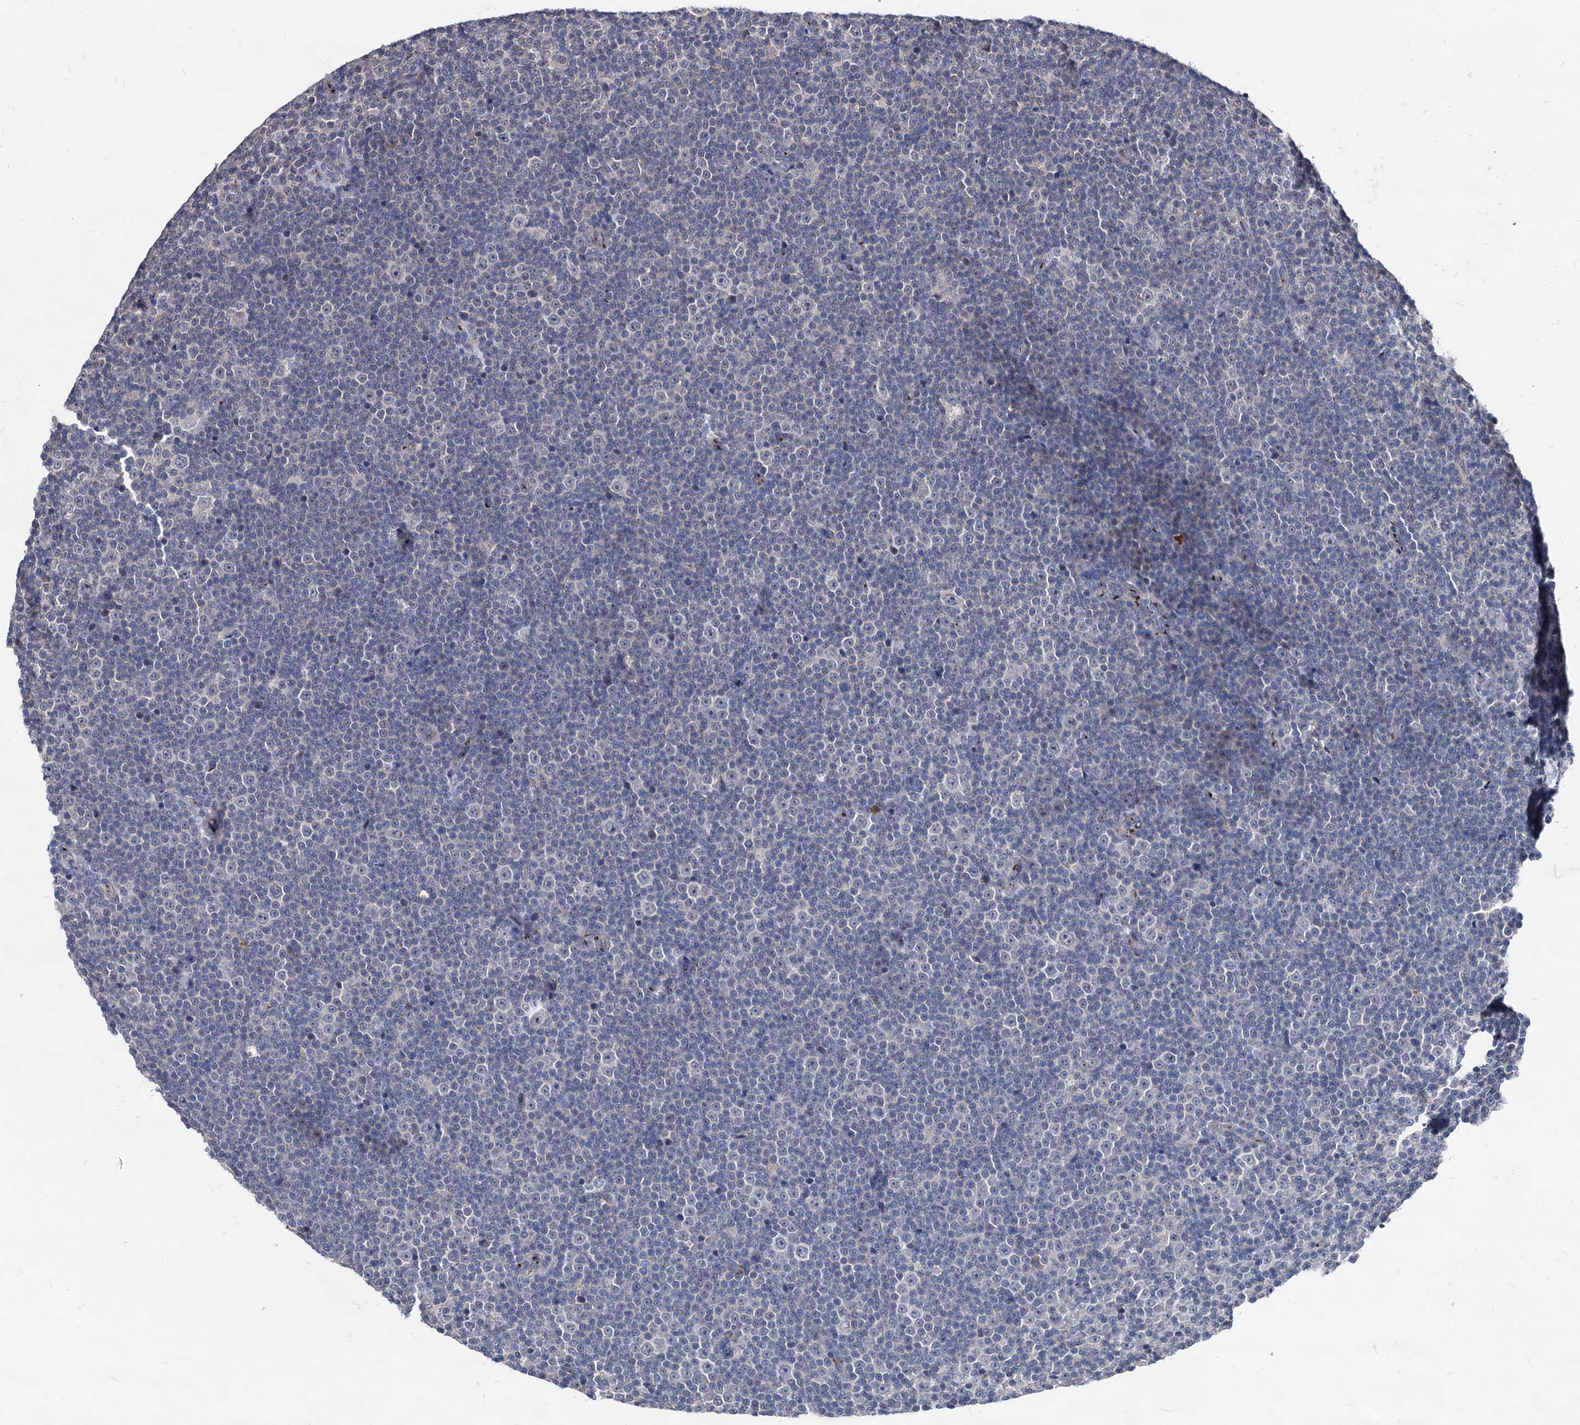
{"staining": {"intensity": "negative", "quantity": "none", "location": "none"}, "tissue": "lymphoma", "cell_type": "Tumor cells", "image_type": "cancer", "snomed": [{"axis": "morphology", "description": "Malignant lymphoma, non-Hodgkin's type, Low grade"}, {"axis": "topography", "description": "Lymph node"}], "caption": "This histopathology image is of lymphoma stained with IHC to label a protein in brown with the nuclei are counter-stained blue. There is no staining in tumor cells.", "gene": "ESD", "patient": {"sex": "female", "age": 67}}